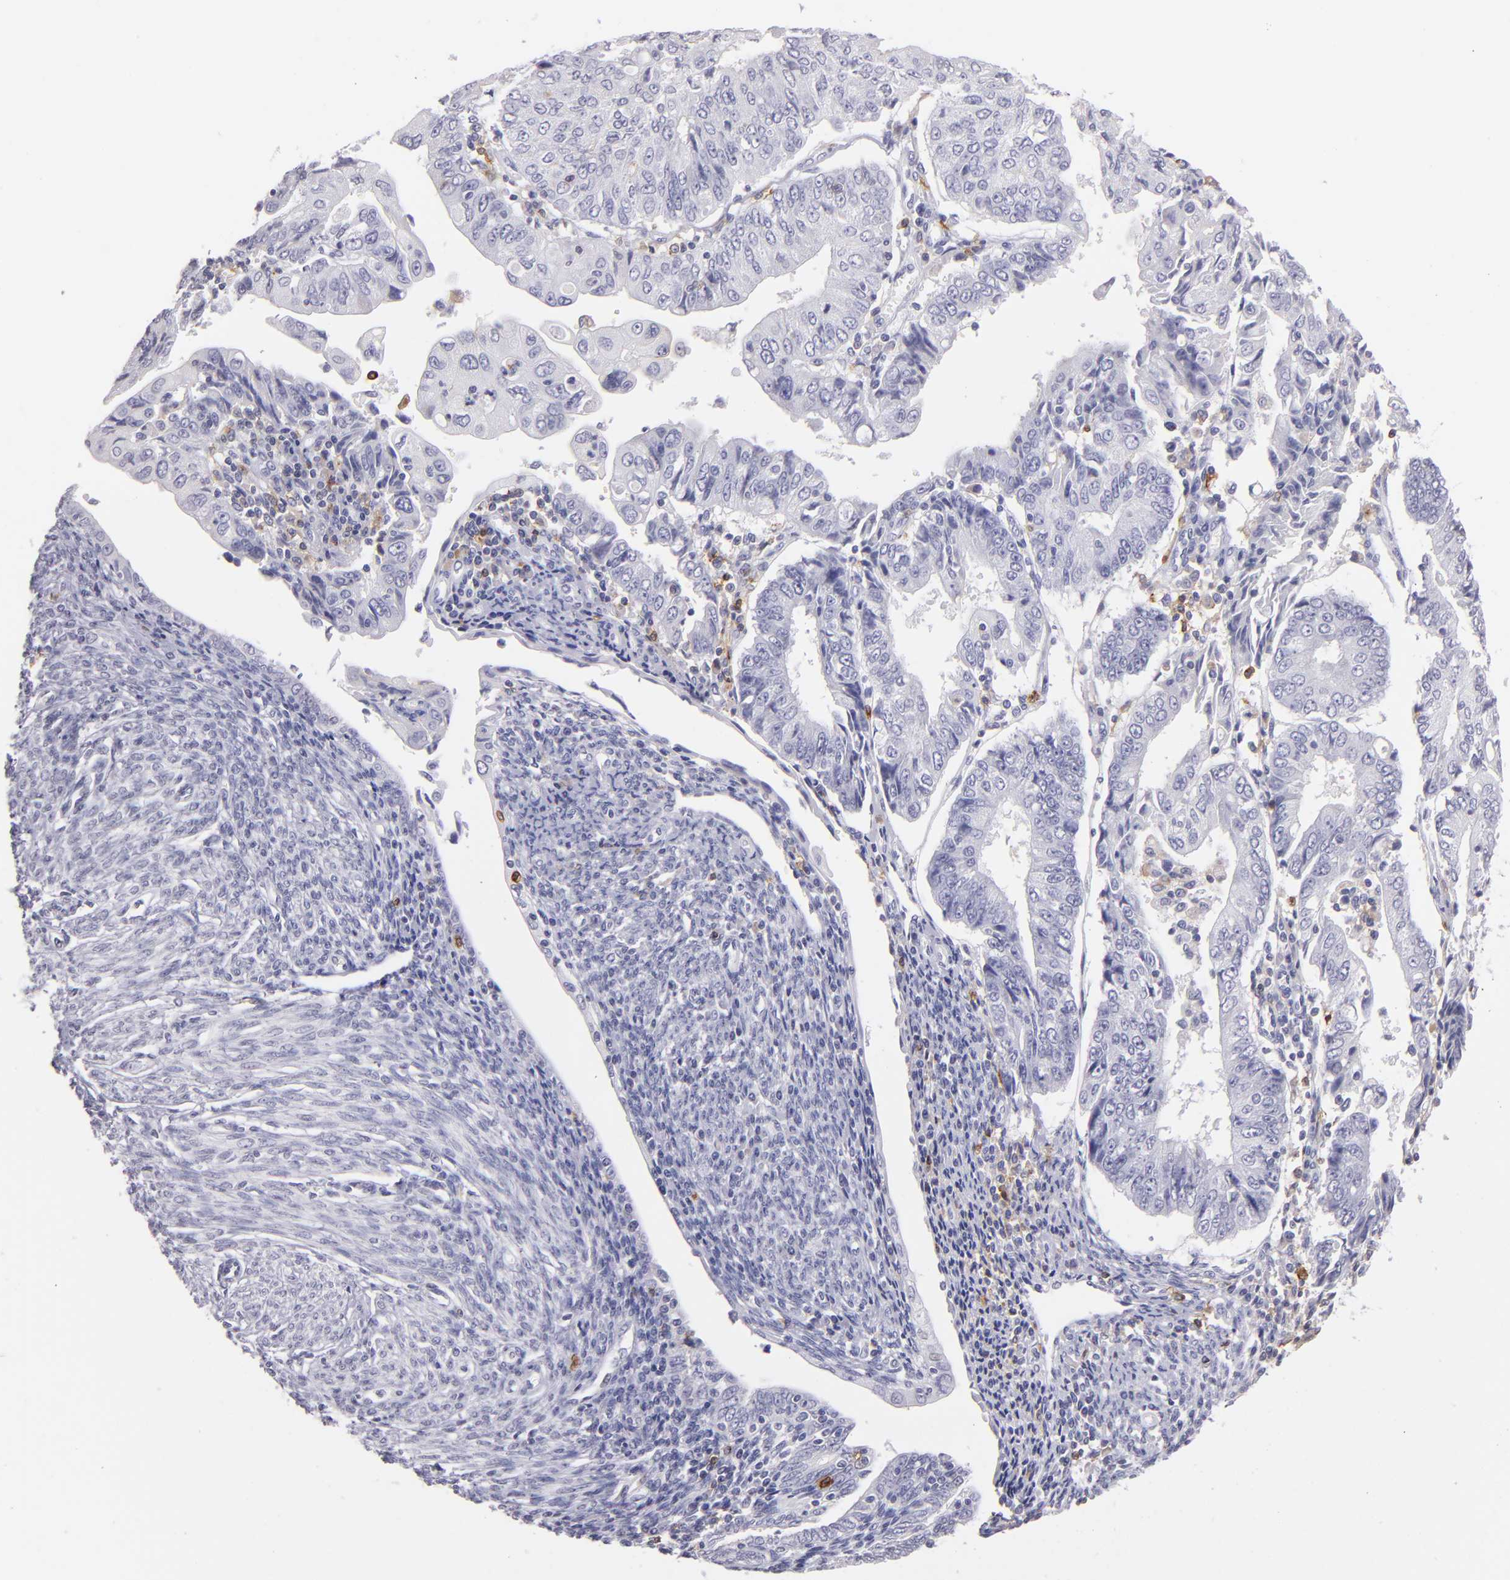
{"staining": {"intensity": "negative", "quantity": "none", "location": "none"}, "tissue": "endometrial cancer", "cell_type": "Tumor cells", "image_type": "cancer", "snomed": [{"axis": "morphology", "description": "Adenocarcinoma, NOS"}, {"axis": "topography", "description": "Endometrium"}], "caption": "High magnification brightfield microscopy of adenocarcinoma (endometrial) stained with DAB (3,3'-diaminobenzidine) (brown) and counterstained with hematoxylin (blue): tumor cells show no significant positivity.", "gene": "IL2RA", "patient": {"sex": "female", "age": 75}}